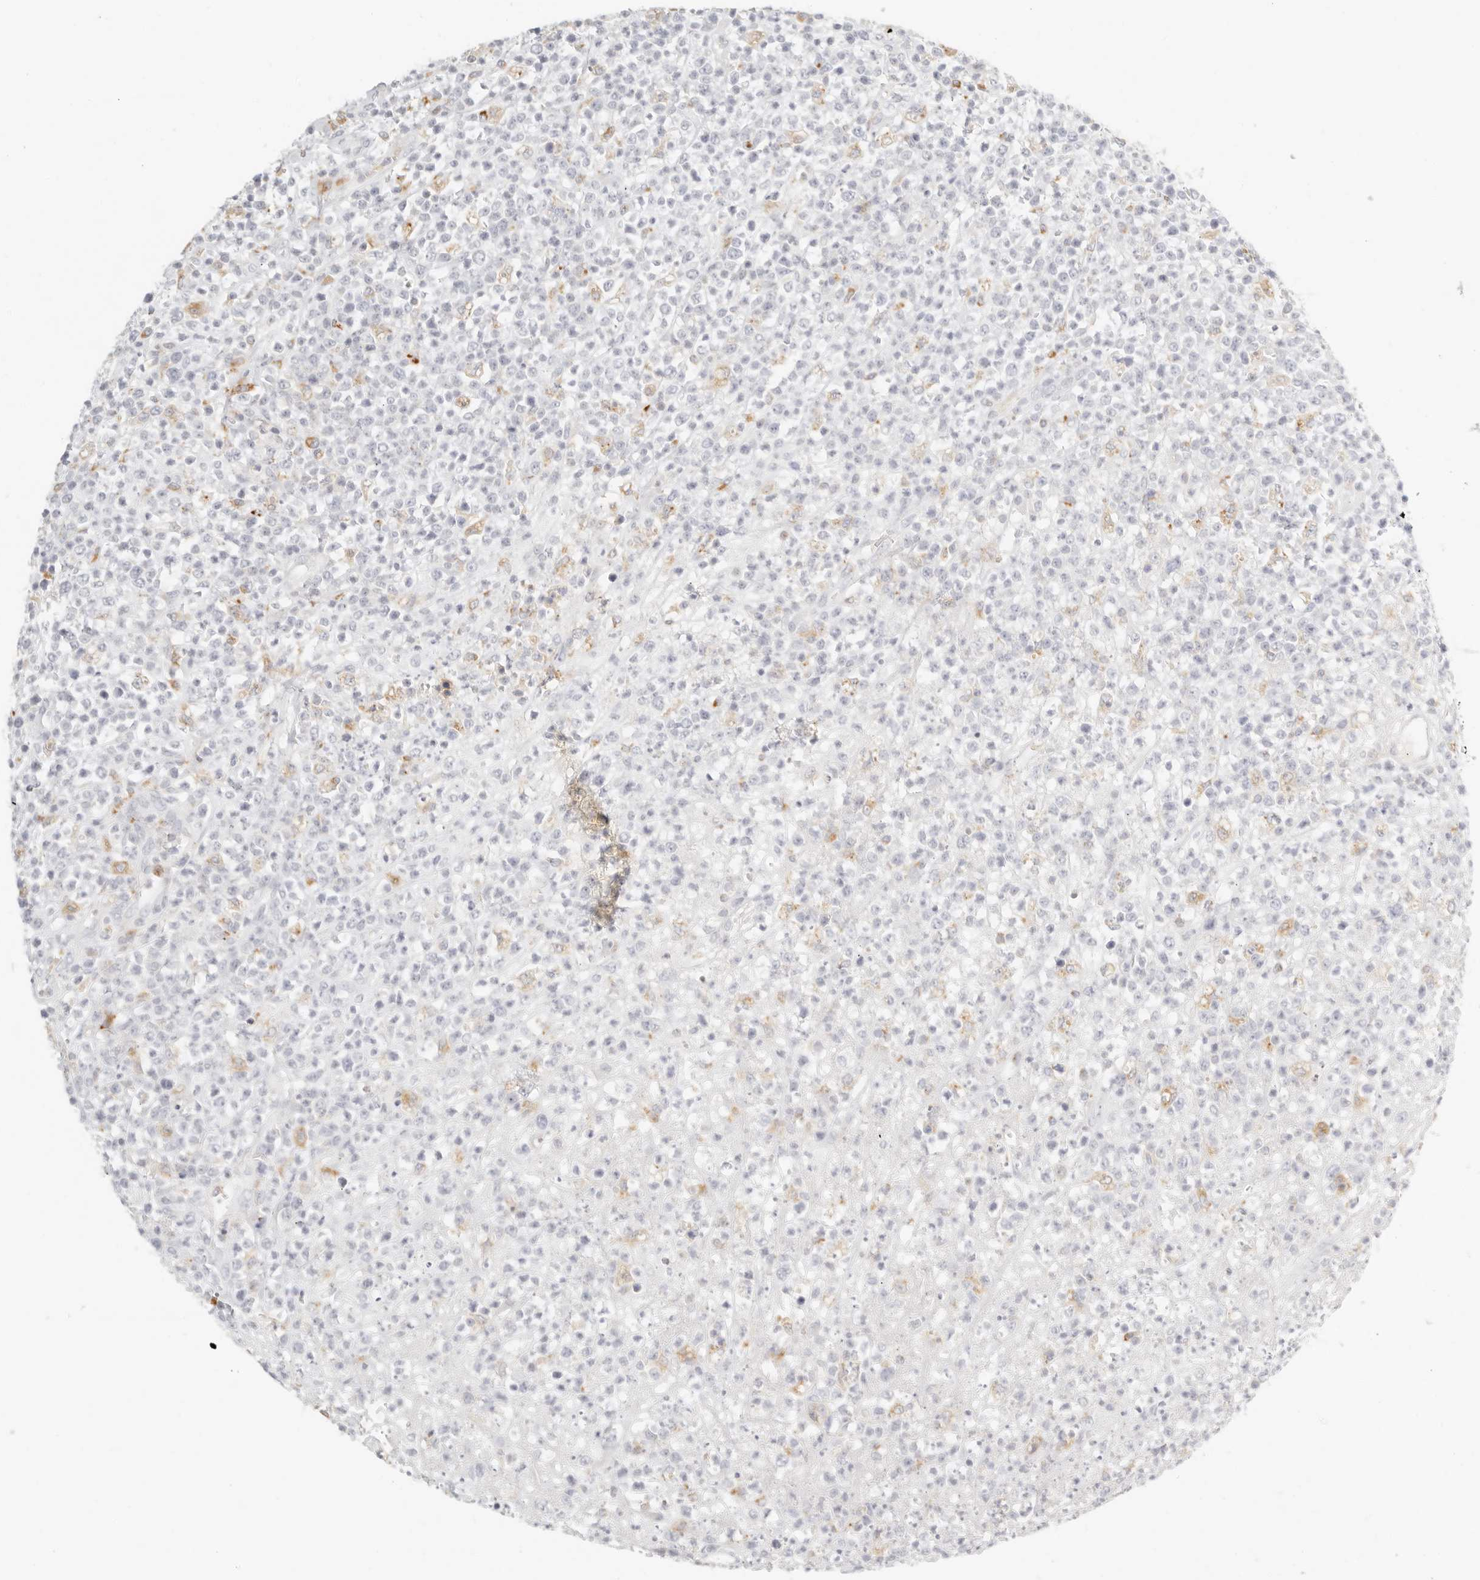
{"staining": {"intensity": "negative", "quantity": "none", "location": "none"}, "tissue": "lymphoma", "cell_type": "Tumor cells", "image_type": "cancer", "snomed": [{"axis": "morphology", "description": "Malignant lymphoma, non-Hodgkin's type, High grade"}, {"axis": "topography", "description": "Colon"}], "caption": "Tumor cells are negative for brown protein staining in lymphoma.", "gene": "RNASET2", "patient": {"sex": "female", "age": 53}}